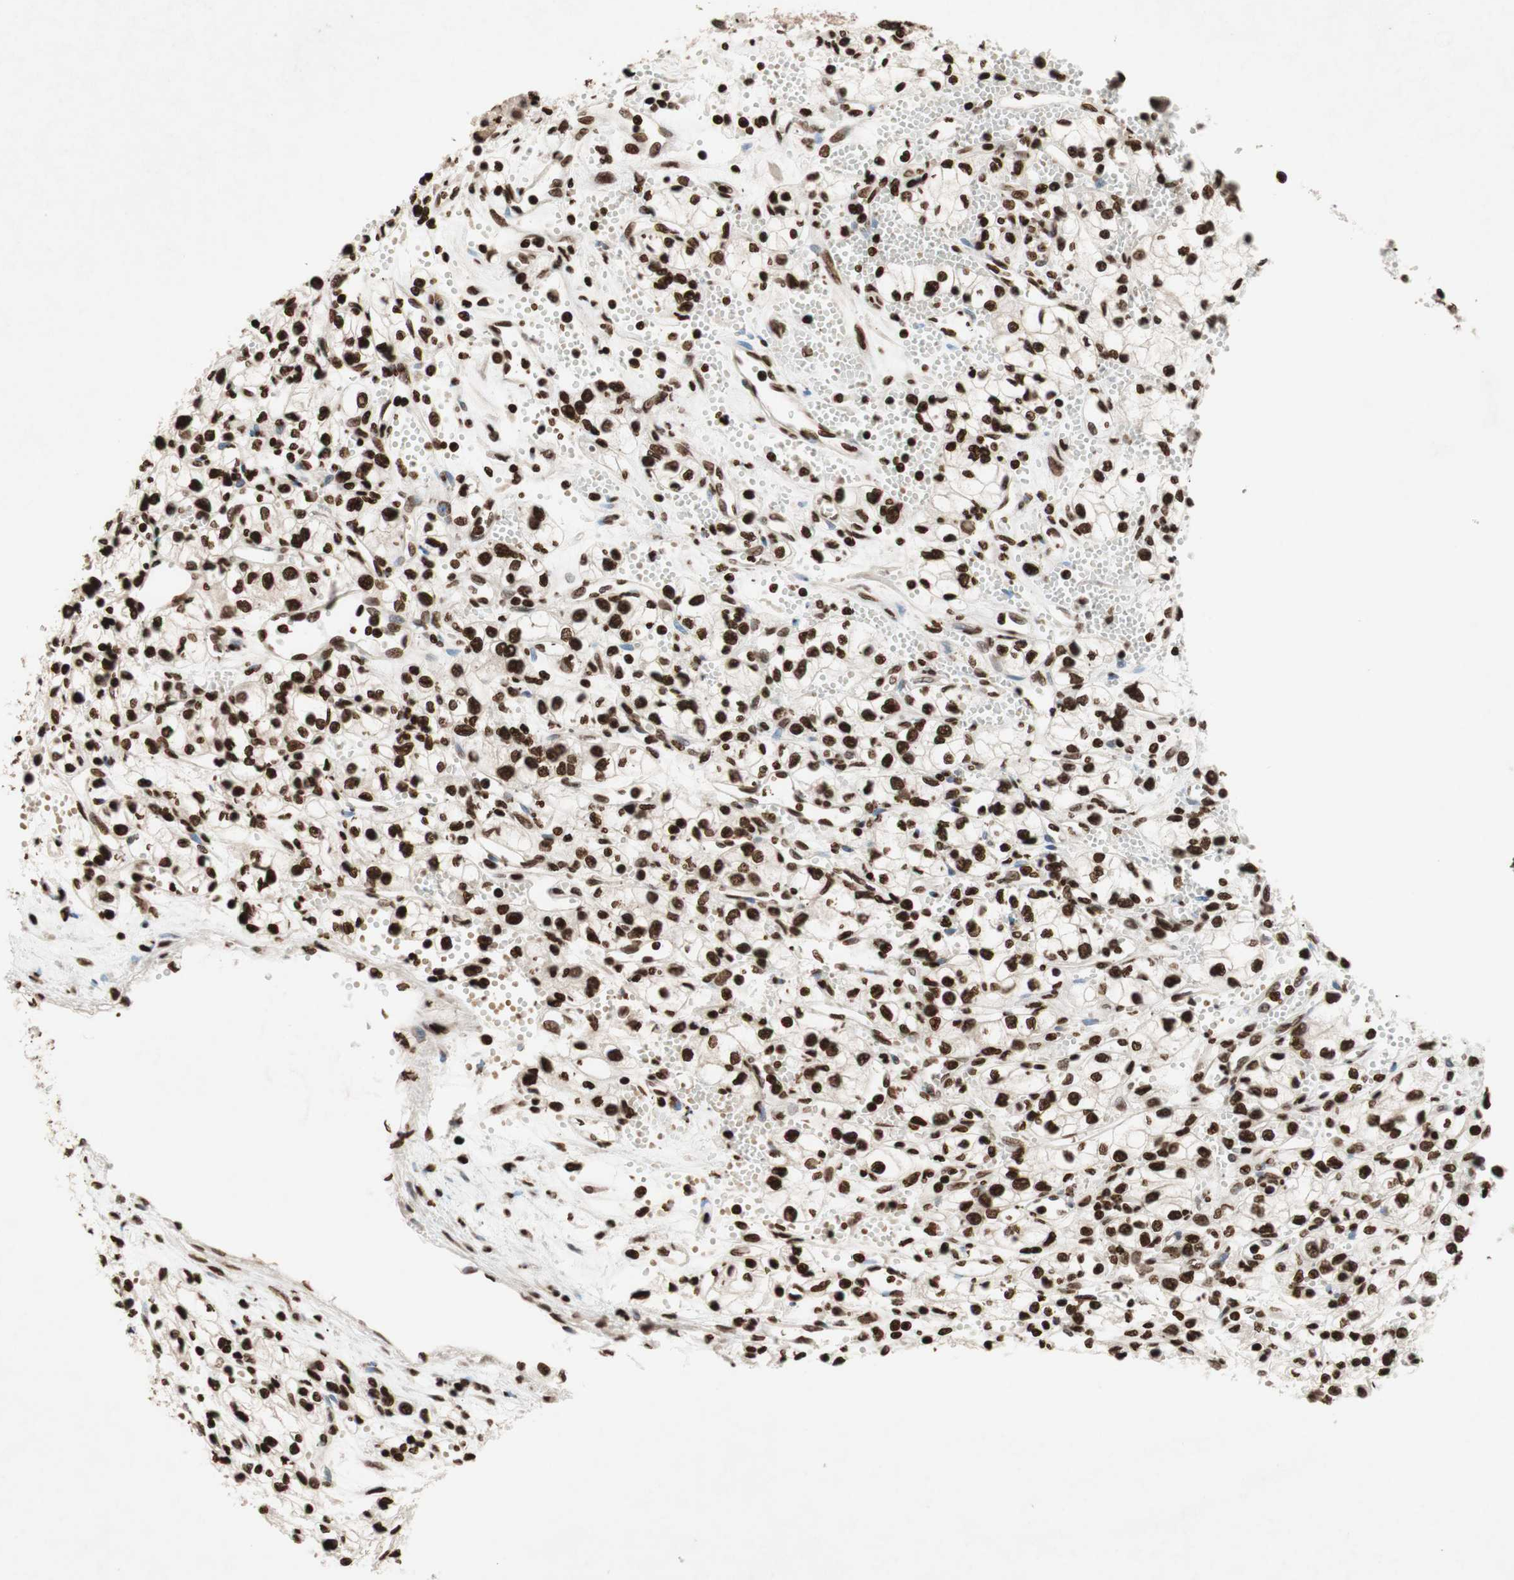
{"staining": {"intensity": "strong", "quantity": ">75%", "location": "nuclear"}, "tissue": "renal cancer", "cell_type": "Tumor cells", "image_type": "cancer", "snomed": [{"axis": "morphology", "description": "Normal tissue, NOS"}, {"axis": "morphology", "description": "Adenocarcinoma, NOS"}, {"axis": "topography", "description": "Kidney"}], "caption": "Immunohistochemical staining of renal adenocarcinoma exhibits high levels of strong nuclear expression in about >75% of tumor cells.", "gene": "NCOA3", "patient": {"sex": "male", "age": 59}}